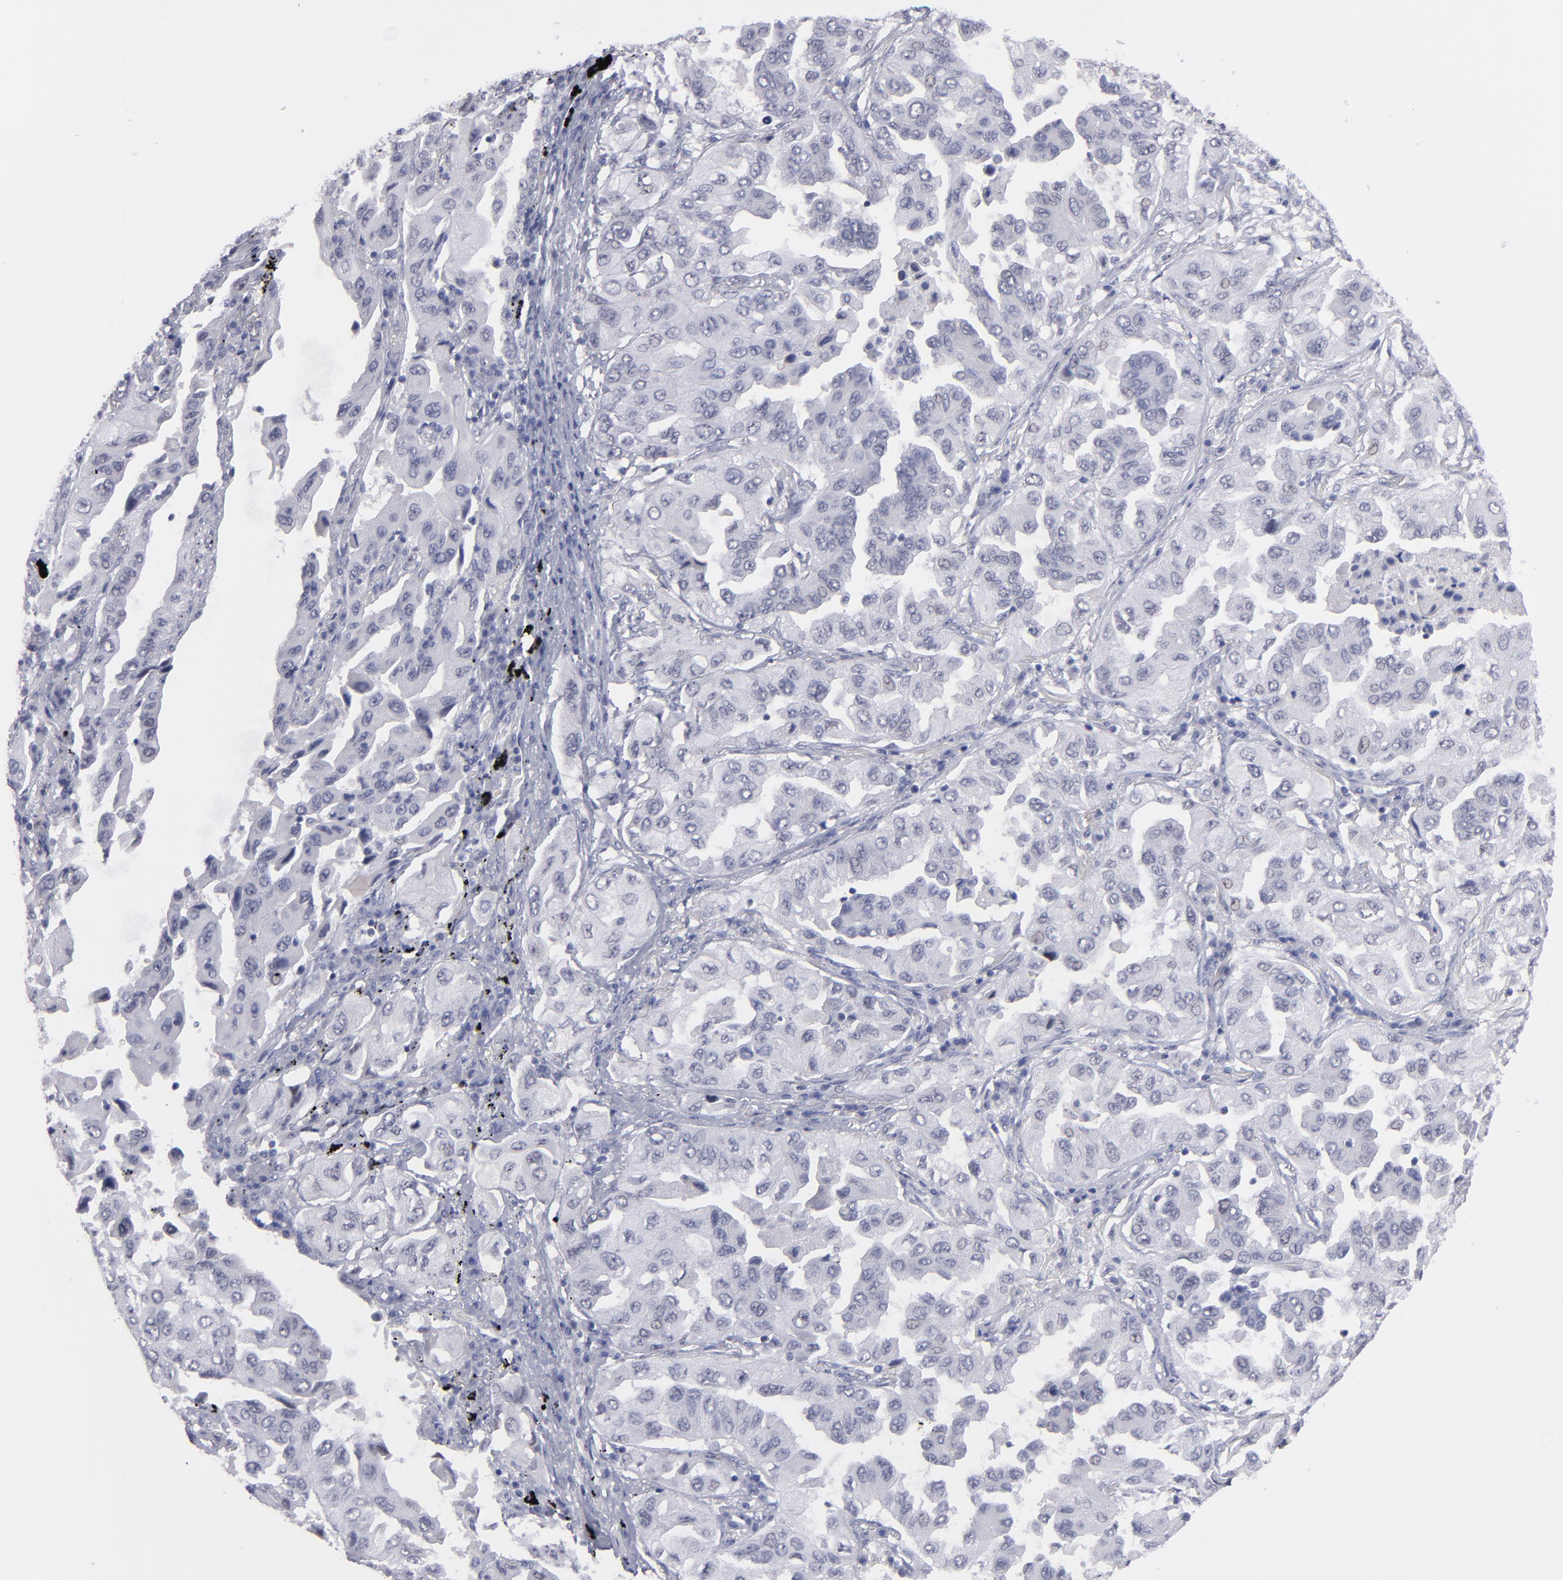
{"staining": {"intensity": "weak", "quantity": "<25%", "location": "nuclear"}, "tissue": "lung cancer", "cell_type": "Tumor cells", "image_type": "cancer", "snomed": [{"axis": "morphology", "description": "Adenocarcinoma, NOS"}, {"axis": "topography", "description": "Lung"}], "caption": "Tumor cells show no significant protein staining in lung cancer.", "gene": "TEX11", "patient": {"sex": "female", "age": 65}}